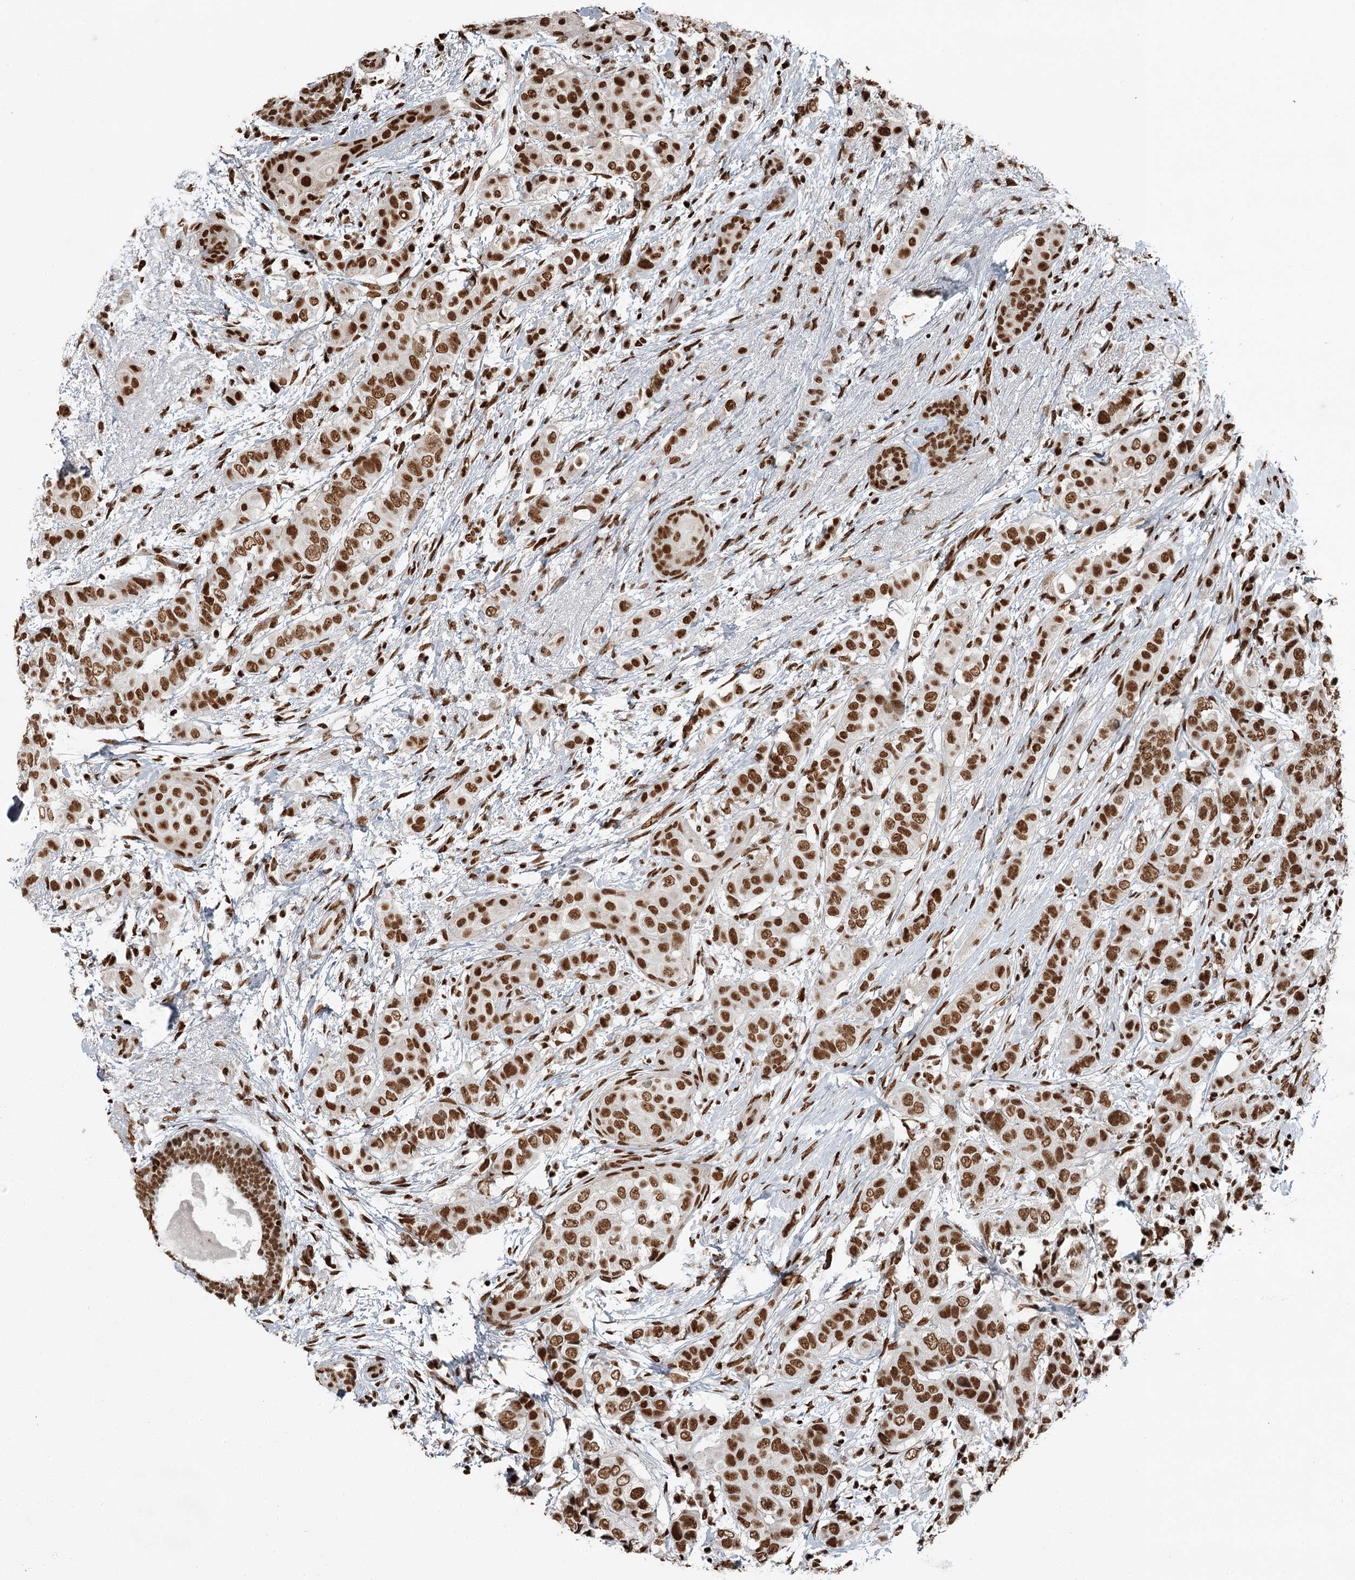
{"staining": {"intensity": "strong", "quantity": ">75%", "location": "nuclear"}, "tissue": "breast cancer", "cell_type": "Tumor cells", "image_type": "cancer", "snomed": [{"axis": "morphology", "description": "Lobular carcinoma"}, {"axis": "topography", "description": "Breast"}], "caption": "This is a micrograph of immunohistochemistry staining of breast lobular carcinoma, which shows strong positivity in the nuclear of tumor cells.", "gene": "RBBP7", "patient": {"sex": "female", "age": 51}}